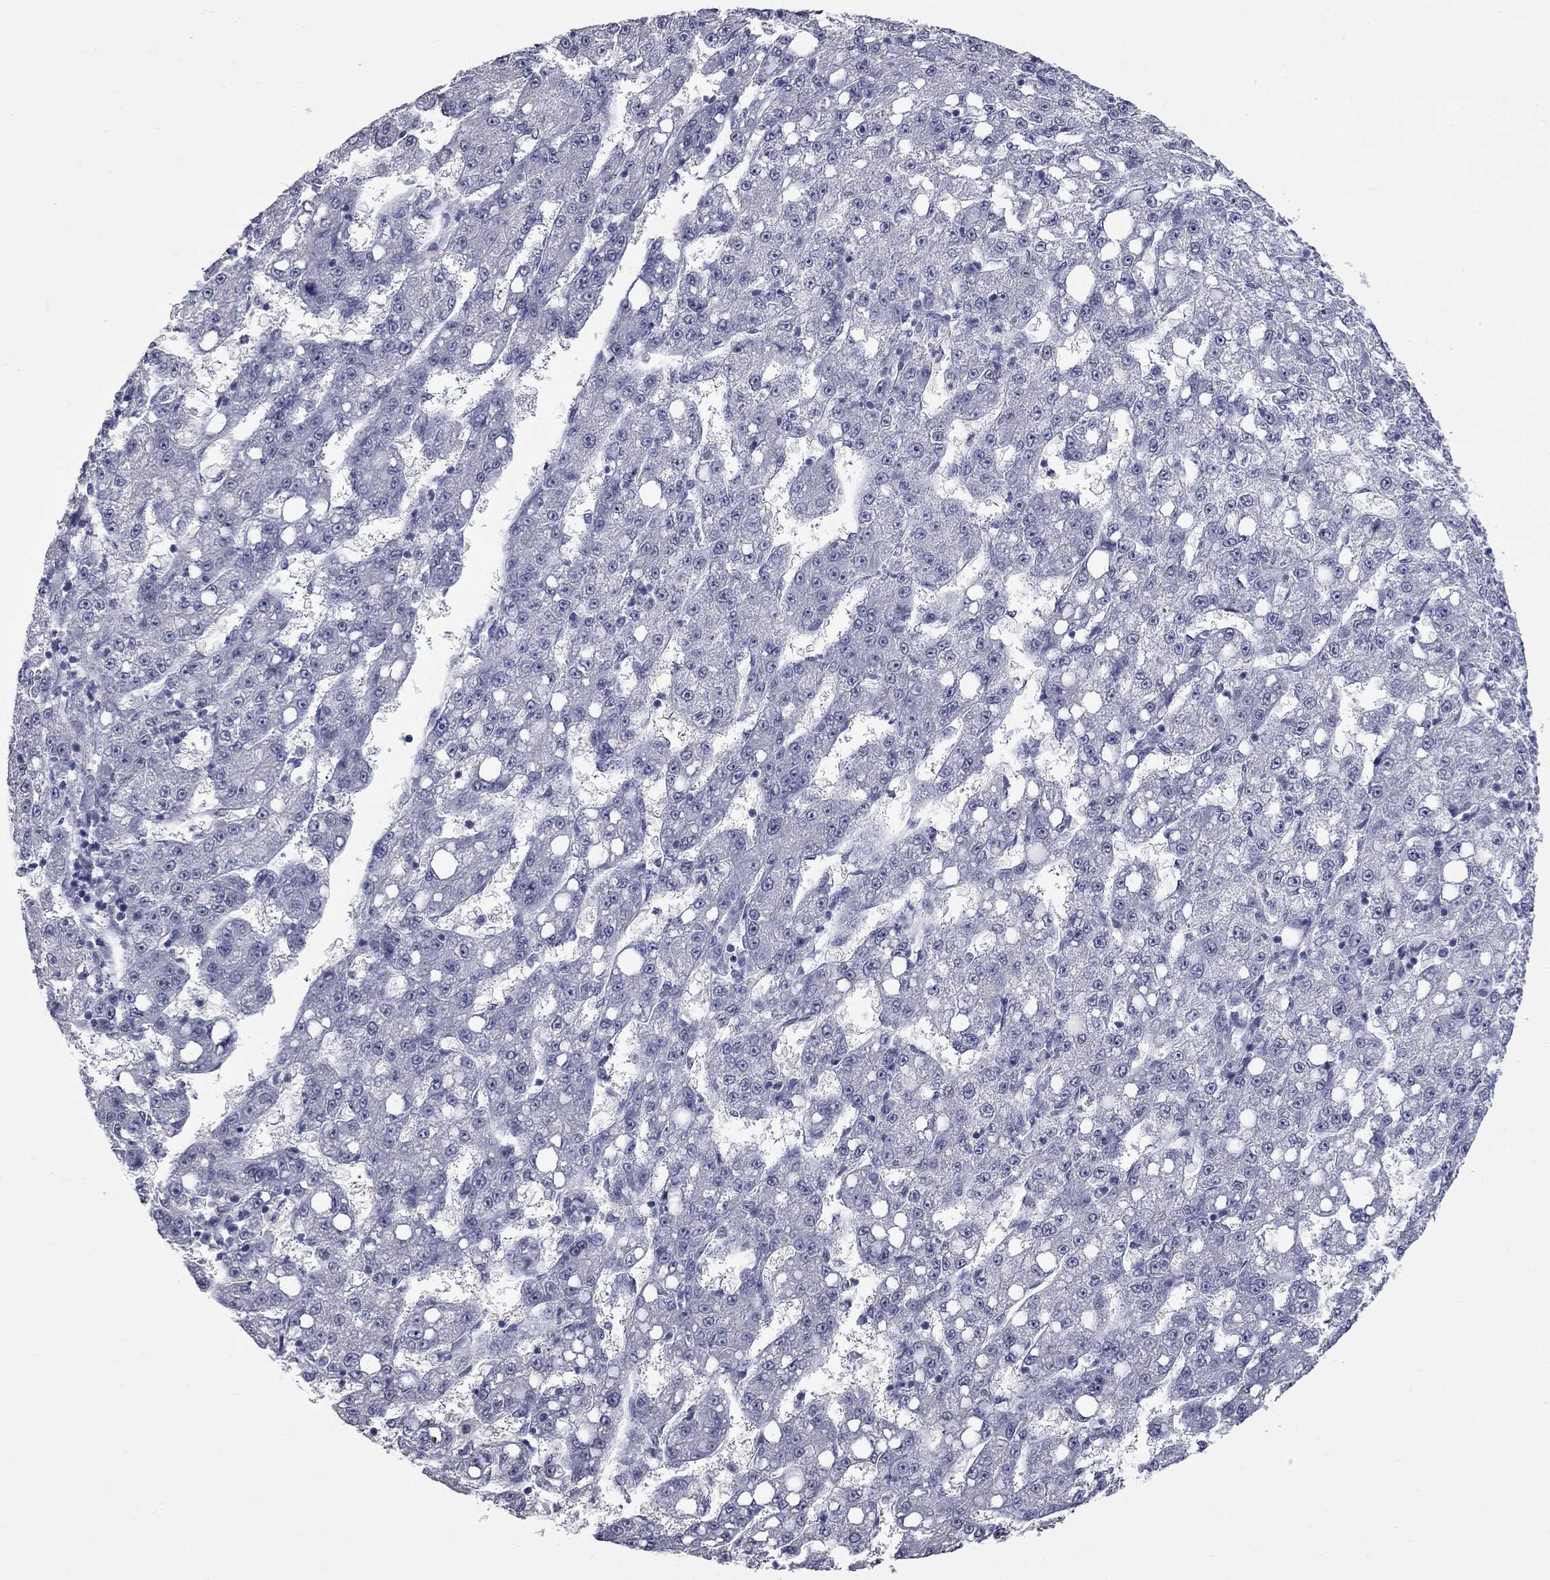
{"staining": {"intensity": "negative", "quantity": "none", "location": "none"}, "tissue": "liver cancer", "cell_type": "Tumor cells", "image_type": "cancer", "snomed": [{"axis": "morphology", "description": "Carcinoma, Hepatocellular, NOS"}, {"axis": "topography", "description": "Liver"}], "caption": "DAB immunohistochemical staining of human hepatocellular carcinoma (liver) shows no significant staining in tumor cells.", "gene": "ZNF154", "patient": {"sex": "female", "age": 65}}